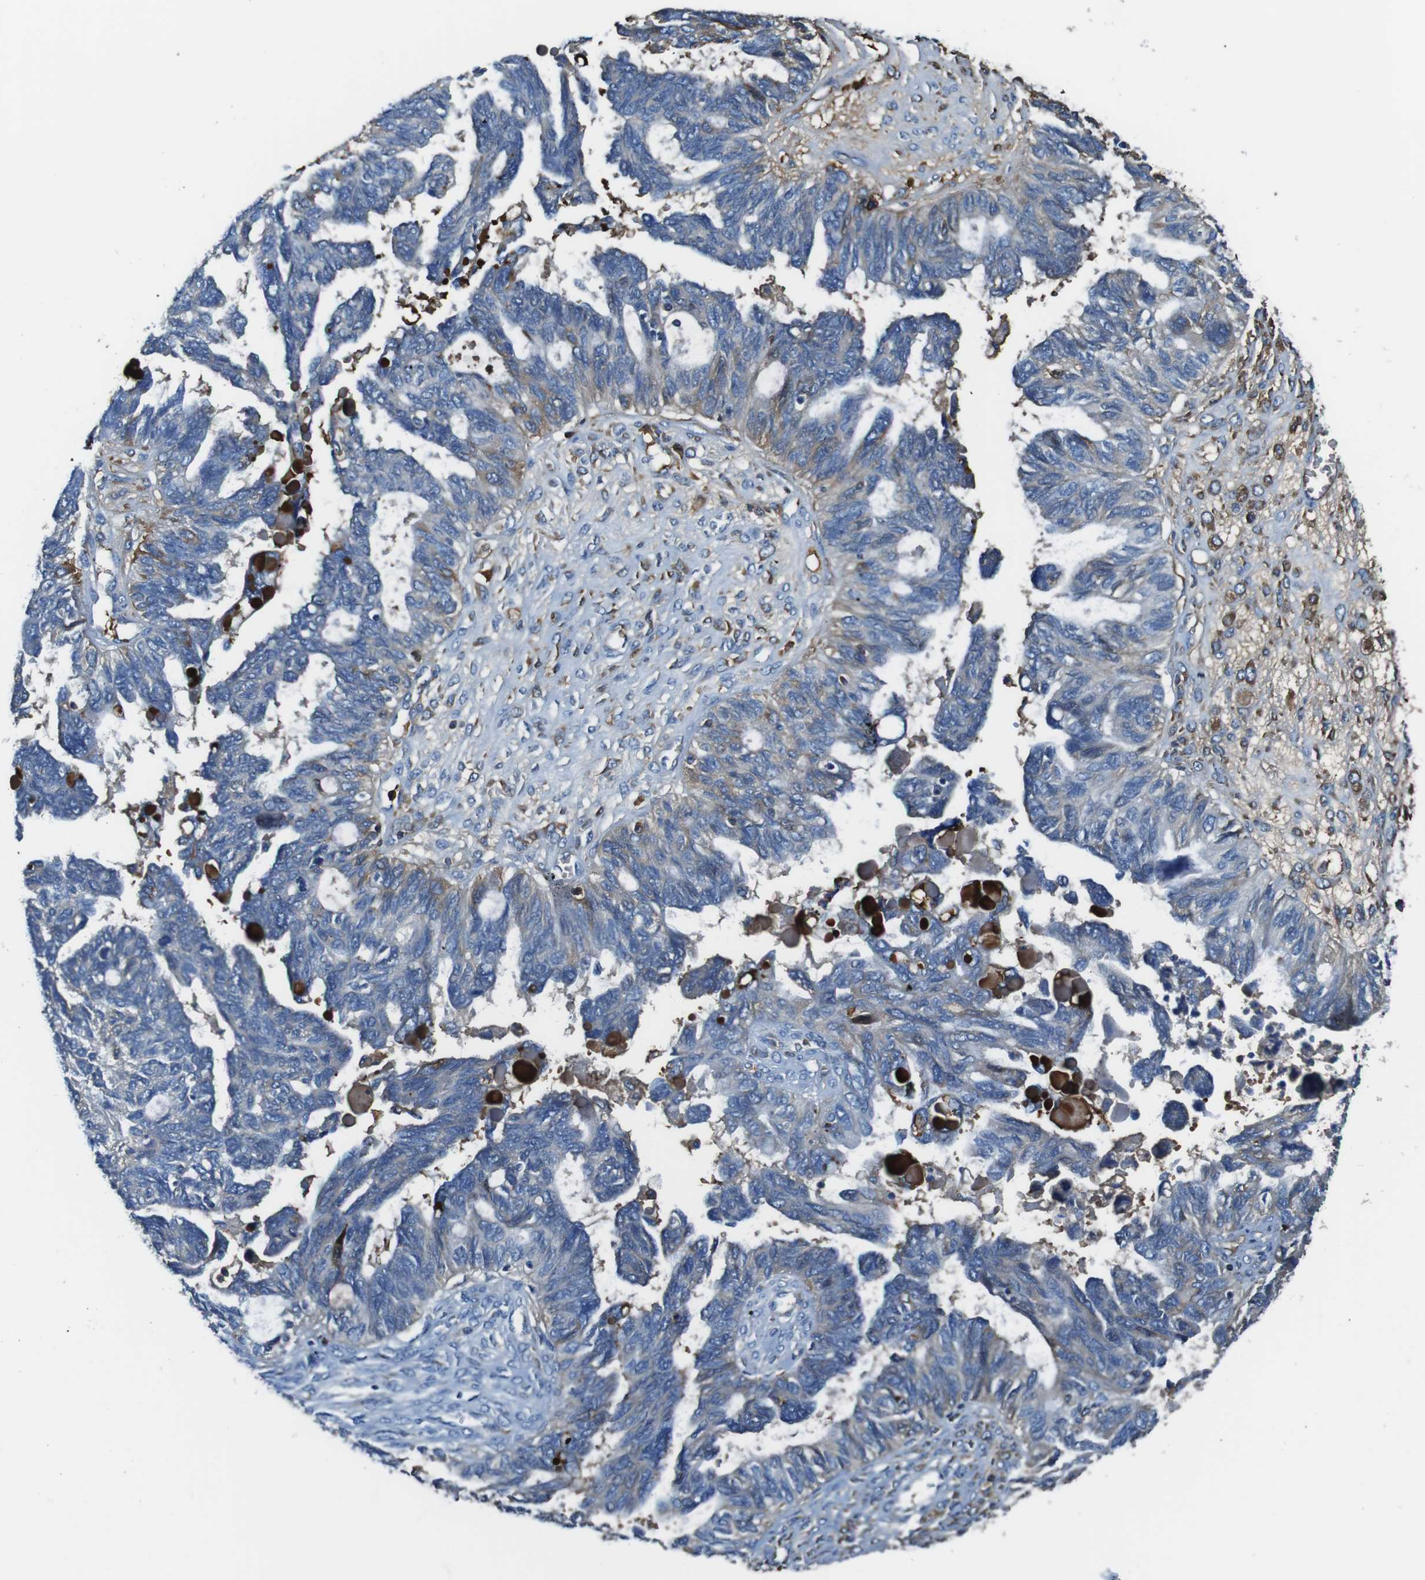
{"staining": {"intensity": "weak", "quantity": "25%-75%", "location": "cytoplasmic/membranous"}, "tissue": "ovarian cancer", "cell_type": "Tumor cells", "image_type": "cancer", "snomed": [{"axis": "morphology", "description": "Cystadenocarcinoma, serous, NOS"}, {"axis": "topography", "description": "Ovary"}], "caption": "Immunohistochemistry of human ovarian serous cystadenocarcinoma displays low levels of weak cytoplasmic/membranous expression in about 25%-75% of tumor cells.", "gene": "TMPRSS15", "patient": {"sex": "female", "age": 79}}